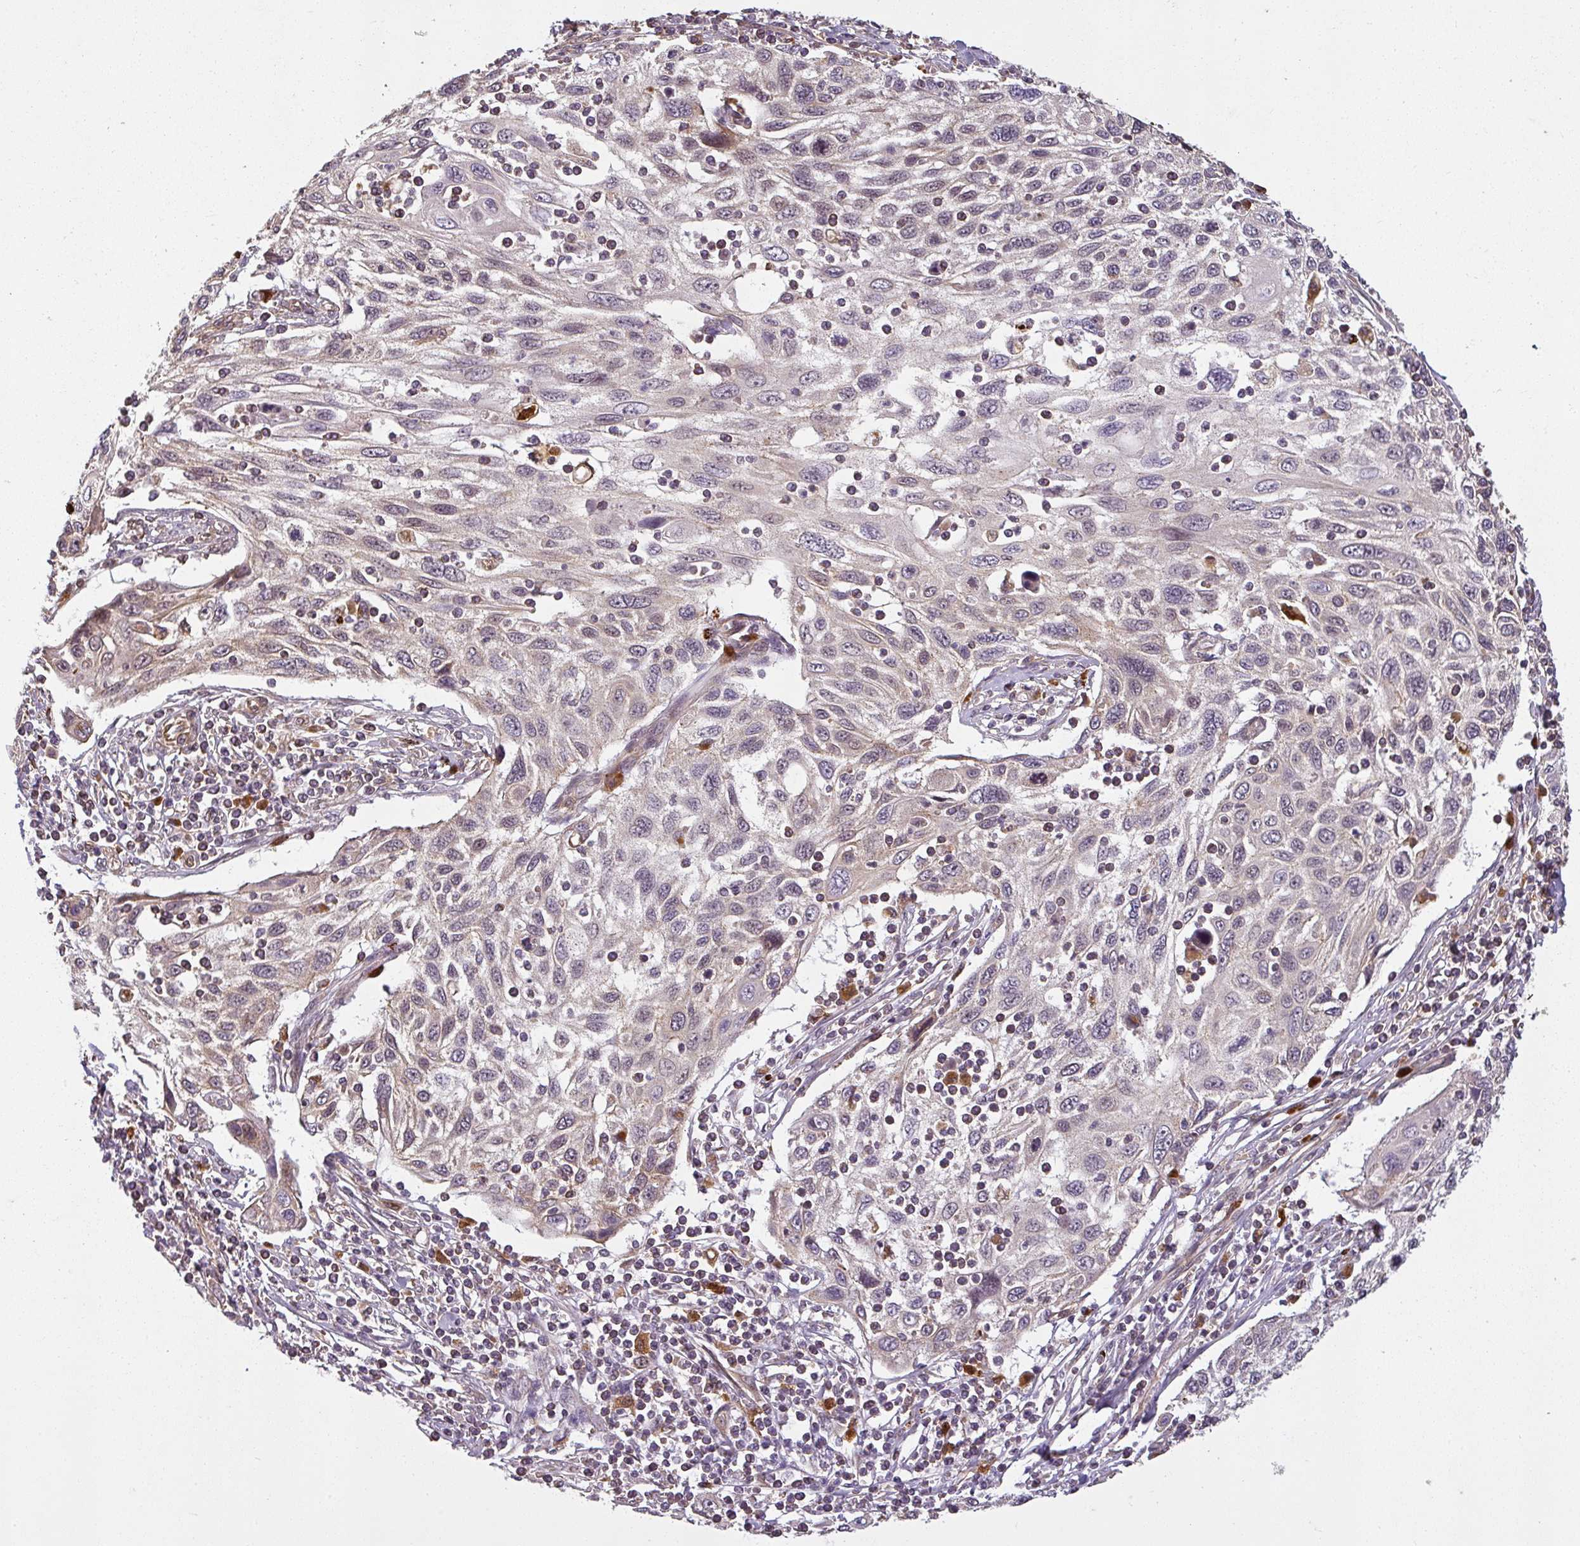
{"staining": {"intensity": "weak", "quantity": "<25%", "location": "cytoplasmic/membranous"}, "tissue": "cervical cancer", "cell_type": "Tumor cells", "image_type": "cancer", "snomed": [{"axis": "morphology", "description": "Squamous cell carcinoma, NOS"}, {"axis": "topography", "description": "Cervix"}], "caption": "Histopathology image shows no significant protein staining in tumor cells of cervical squamous cell carcinoma. (DAB (3,3'-diaminobenzidine) immunohistochemistry (IHC) visualized using brightfield microscopy, high magnification).", "gene": "DIMT1", "patient": {"sex": "female", "age": 70}}